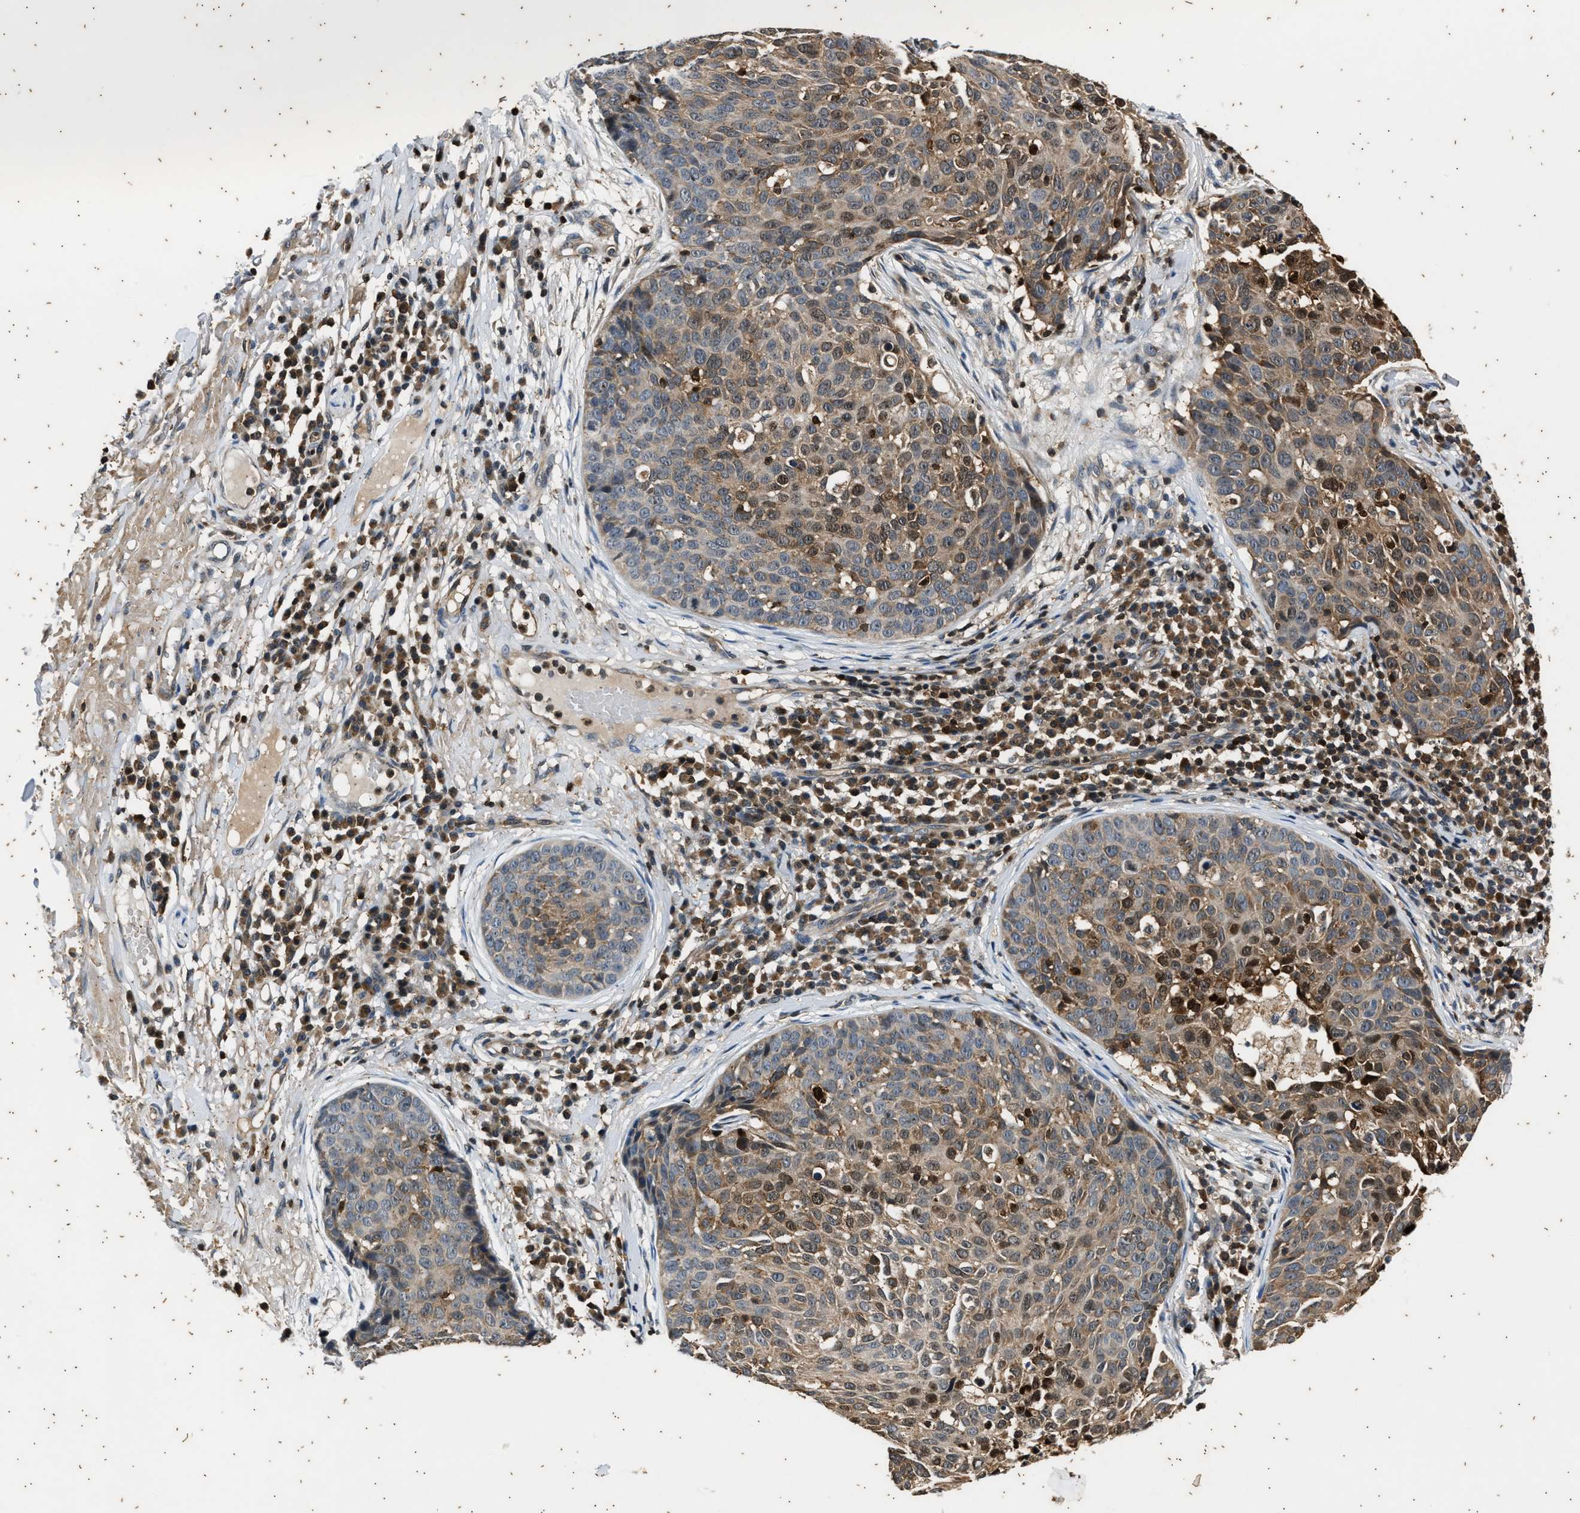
{"staining": {"intensity": "weak", "quantity": "25%-75%", "location": "cytoplasmic/membranous,nuclear"}, "tissue": "skin cancer", "cell_type": "Tumor cells", "image_type": "cancer", "snomed": [{"axis": "morphology", "description": "Squamous cell carcinoma in situ, NOS"}, {"axis": "morphology", "description": "Squamous cell carcinoma, NOS"}, {"axis": "topography", "description": "Skin"}], "caption": "DAB (3,3'-diaminobenzidine) immunohistochemical staining of skin cancer (squamous cell carcinoma in situ) shows weak cytoplasmic/membranous and nuclear protein positivity in approximately 25%-75% of tumor cells.", "gene": "PTPN7", "patient": {"sex": "male", "age": 93}}